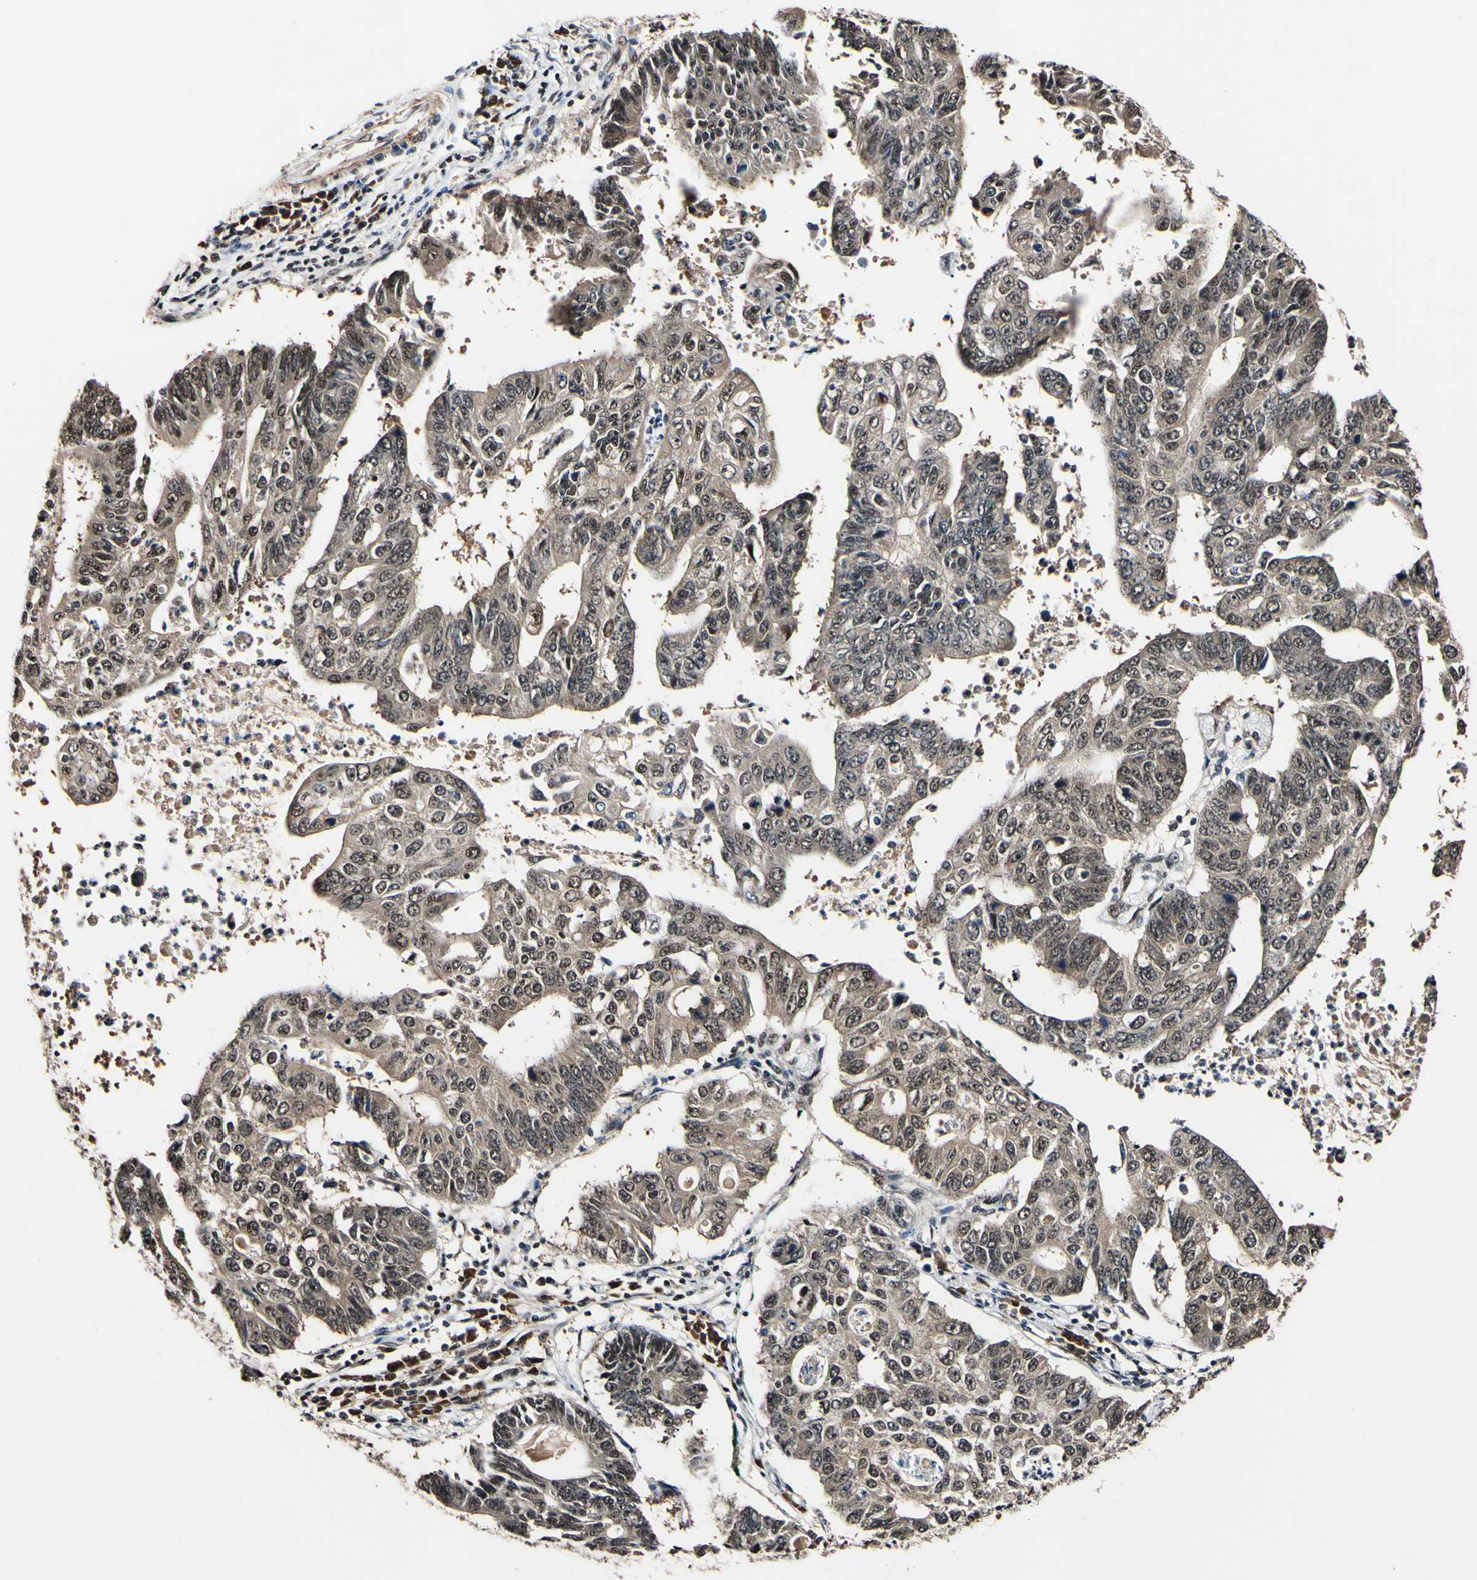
{"staining": {"intensity": "weak", "quantity": ">75%", "location": "cytoplasmic/membranous,nuclear"}, "tissue": "stomach cancer", "cell_type": "Tumor cells", "image_type": "cancer", "snomed": [{"axis": "morphology", "description": "Adenocarcinoma, NOS"}, {"axis": "topography", "description": "Stomach"}], "caption": "Approximately >75% of tumor cells in human stomach cancer display weak cytoplasmic/membranous and nuclear protein positivity as visualized by brown immunohistochemical staining.", "gene": "PSMD10", "patient": {"sex": "male", "age": 59}}